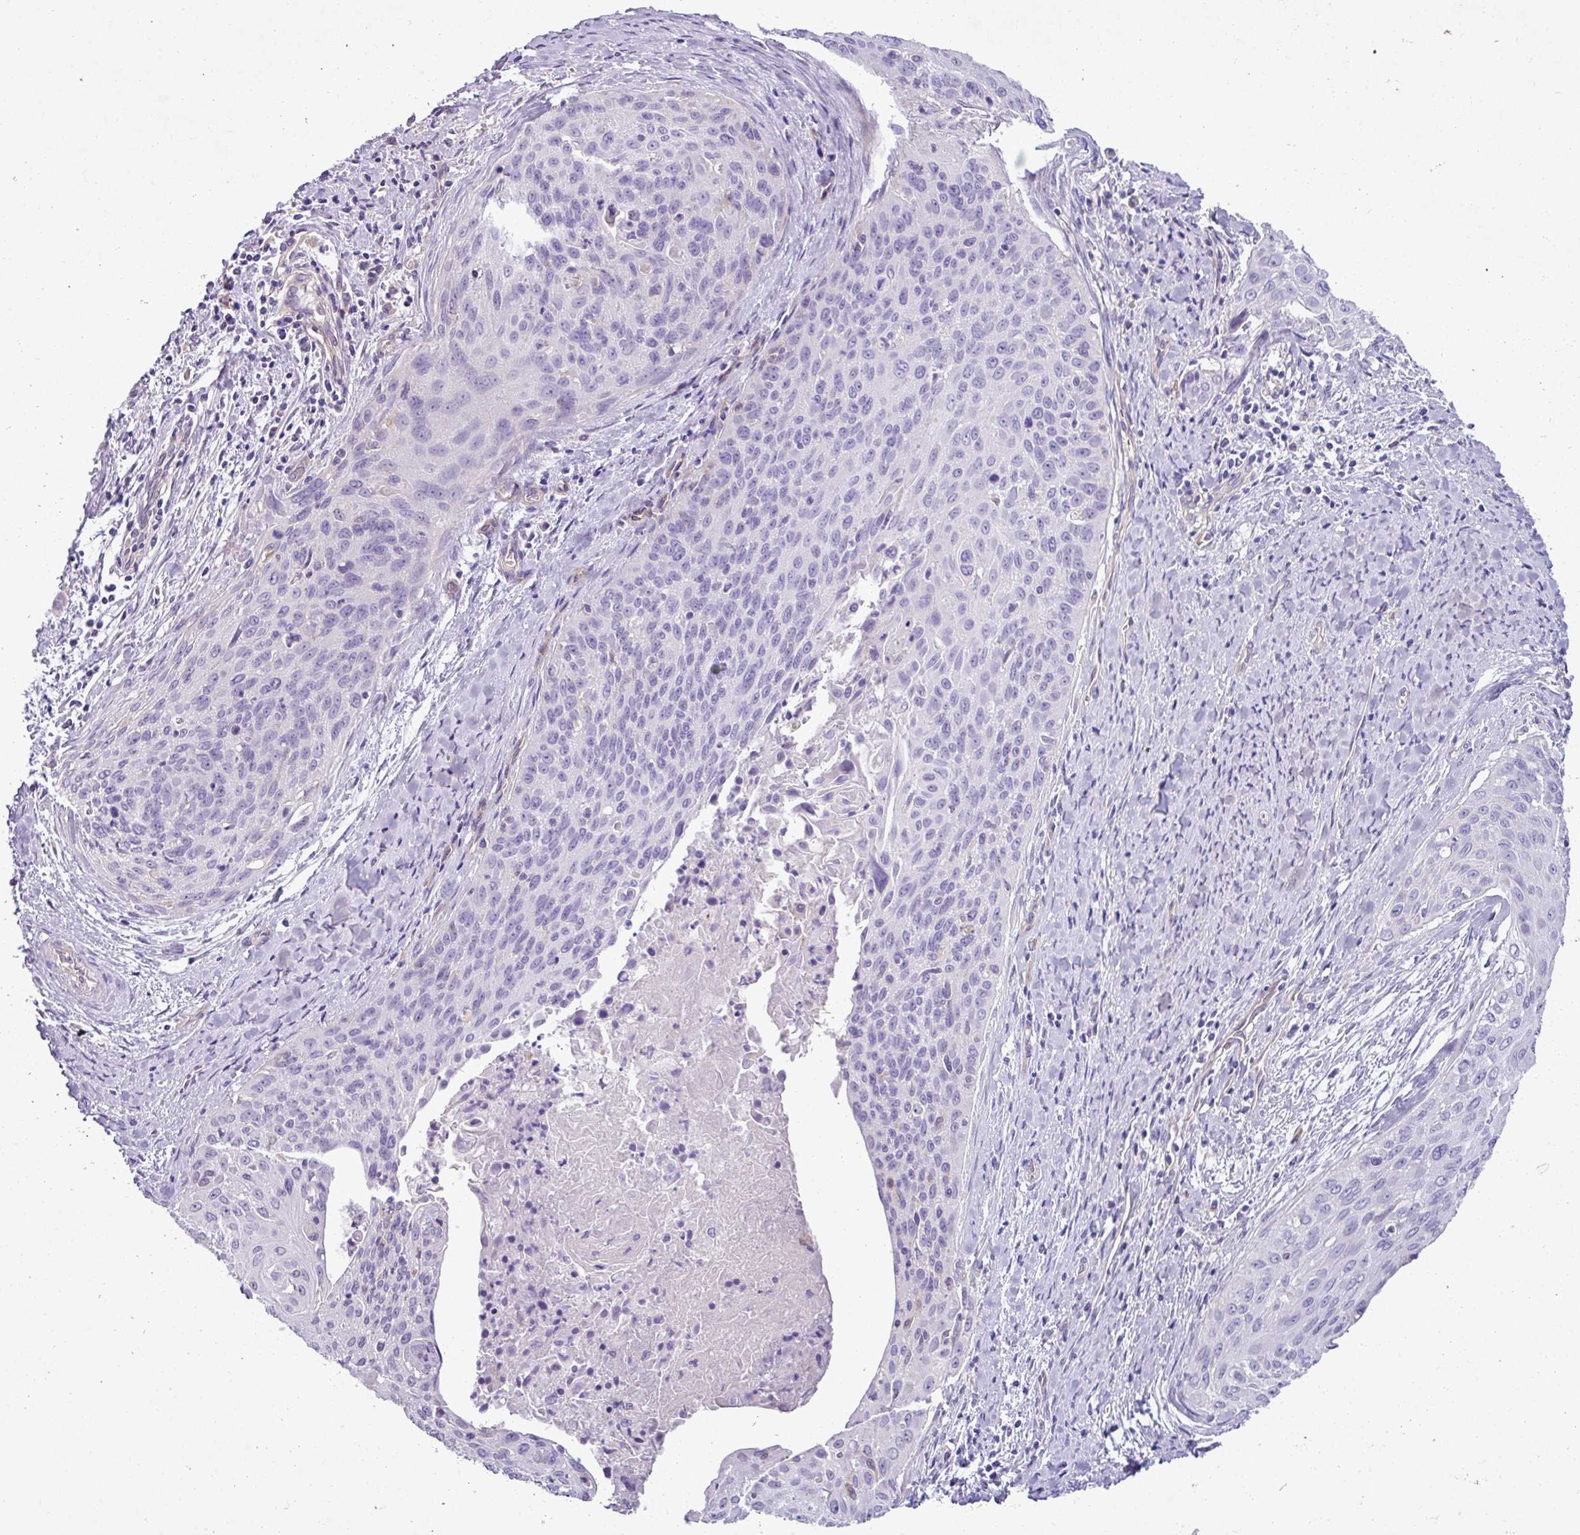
{"staining": {"intensity": "negative", "quantity": "none", "location": "none"}, "tissue": "cervical cancer", "cell_type": "Tumor cells", "image_type": "cancer", "snomed": [{"axis": "morphology", "description": "Squamous cell carcinoma, NOS"}, {"axis": "topography", "description": "Cervix"}], "caption": "IHC photomicrograph of neoplastic tissue: human cervical cancer stained with DAB reveals no significant protein expression in tumor cells.", "gene": "KIRREL3", "patient": {"sex": "female", "age": 55}}